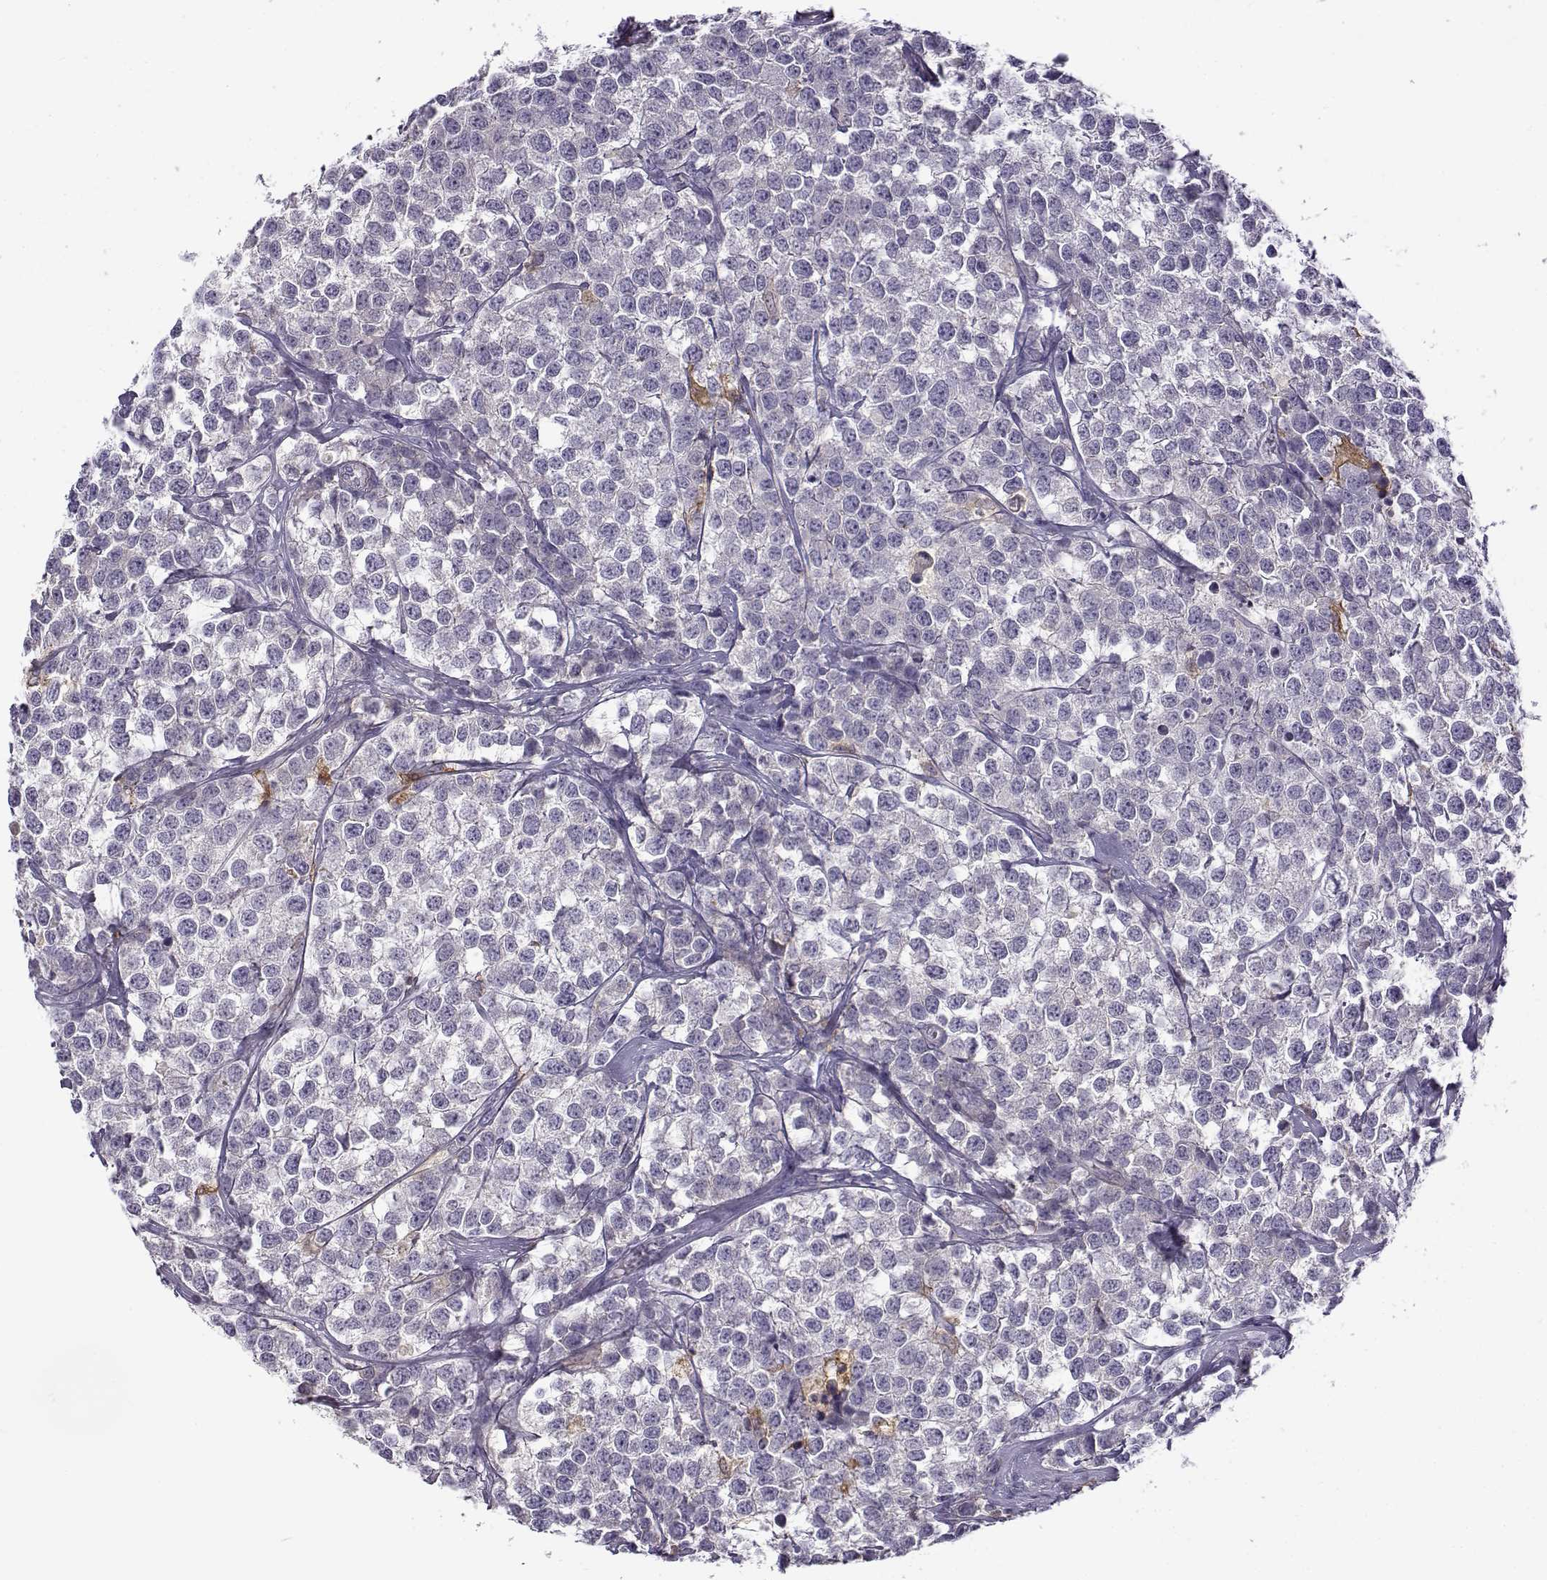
{"staining": {"intensity": "negative", "quantity": "none", "location": "none"}, "tissue": "testis cancer", "cell_type": "Tumor cells", "image_type": "cancer", "snomed": [{"axis": "morphology", "description": "Seminoma, NOS"}, {"axis": "topography", "description": "Testis"}], "caption": "Immunohistochemistry (IHC) of testis seminoma shows no expression in tumor cells. (Brightfield microscopy of DAB (3,3'-diaminobenzidine) immunohistochemistry at high magnification).", "gene": "UCP3", "patient": {"sex": "male", "age": 59}}